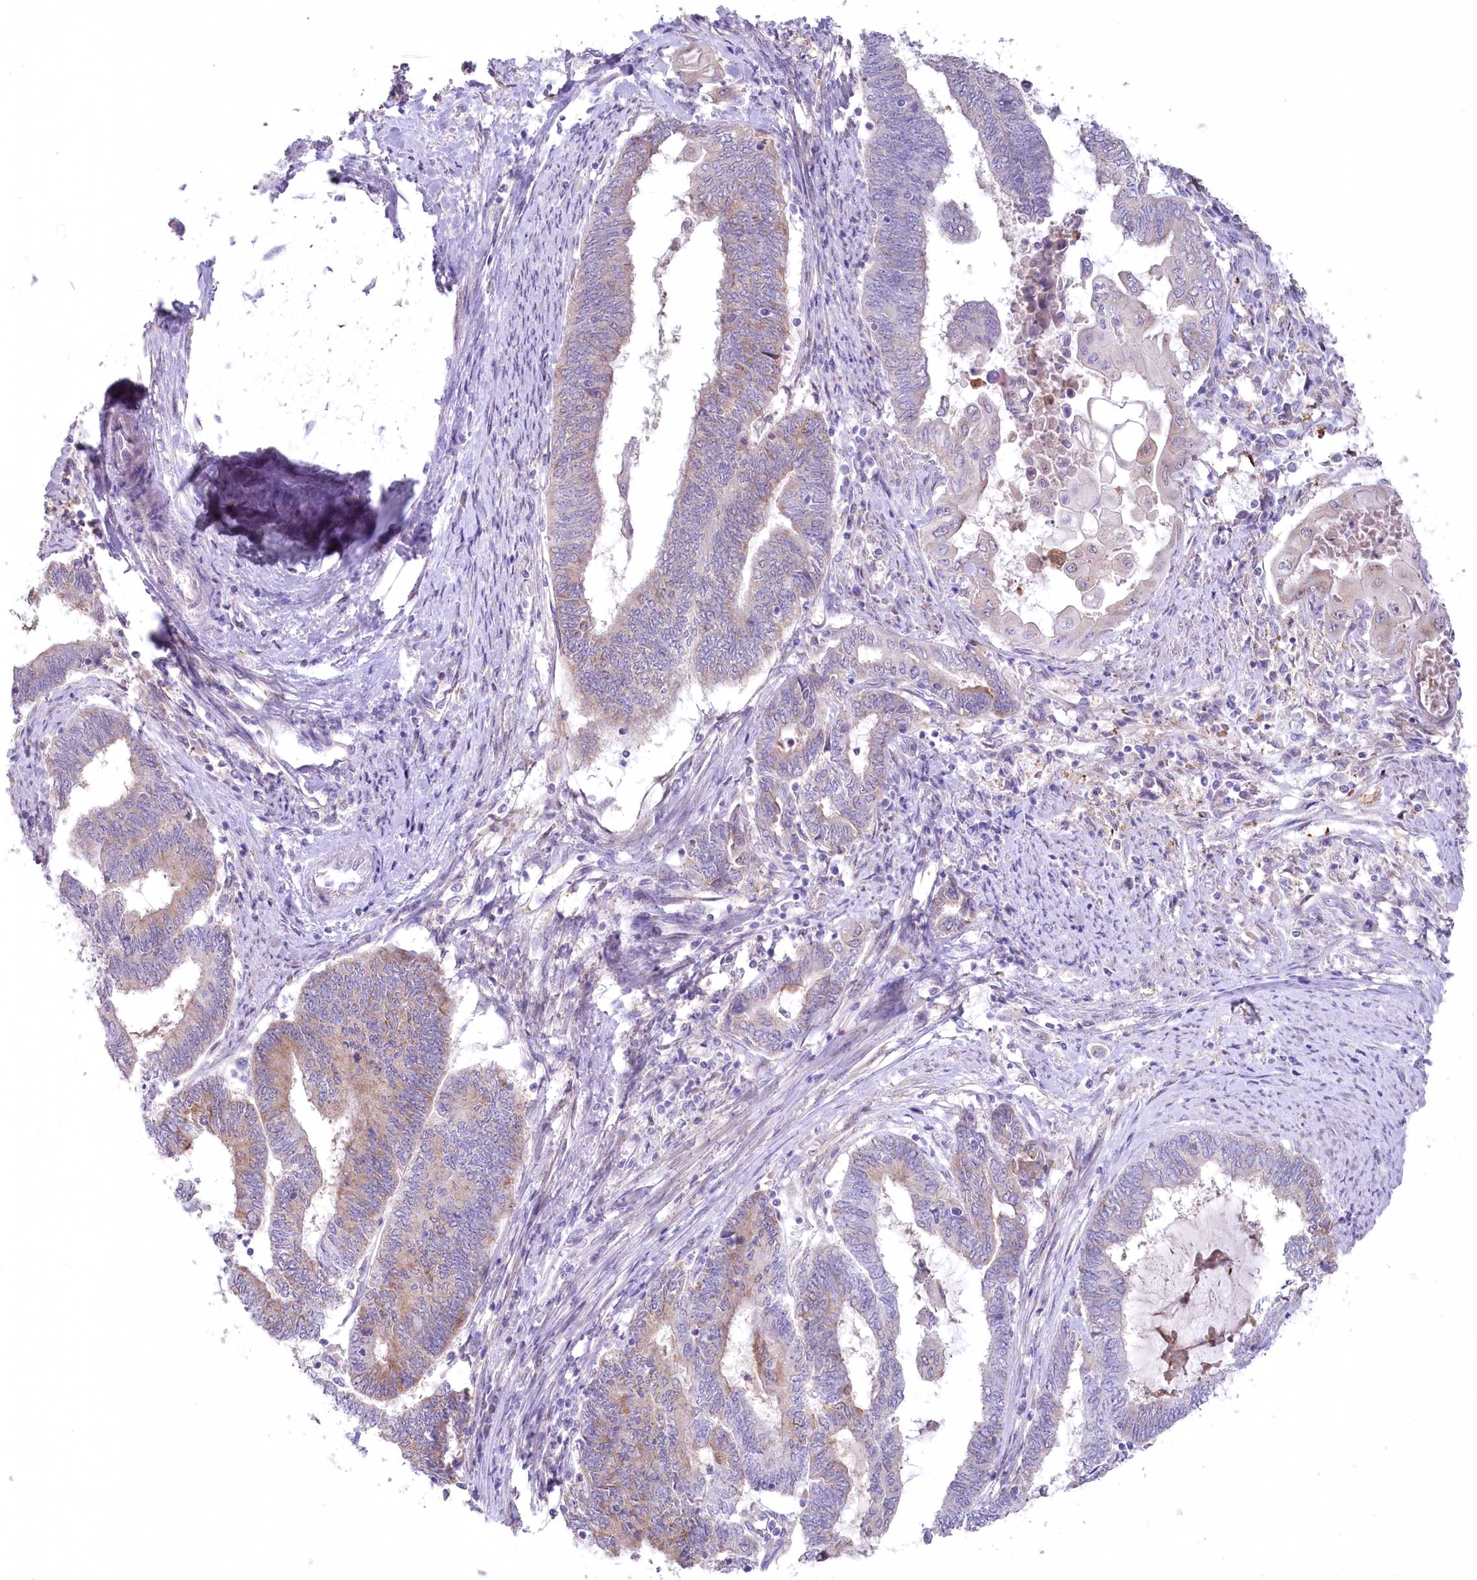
{"staining": {"intensity": "weak", "quantity": "25%-75%", "location": "cytoplasmic/membranous"}, "tissue": "endometrial cancer", "cell_type": "Tumor cells", "image_type": "cancer", "snomed": [{"axis": "morphology", "description": "Adenocarcinoma, NOS"}, {"axis": "topography", "description": "Uterus"}, {"axis": "topography", "description": "Endometrium"}], "caption": "Tumor cells reveal weak cytoplasmic/membranous positivity in about 25%-75% of cells in endometrial adenocarcinoma.", "gene": "MYOZ1", "patient": {"sex": "female", "age": 70}}